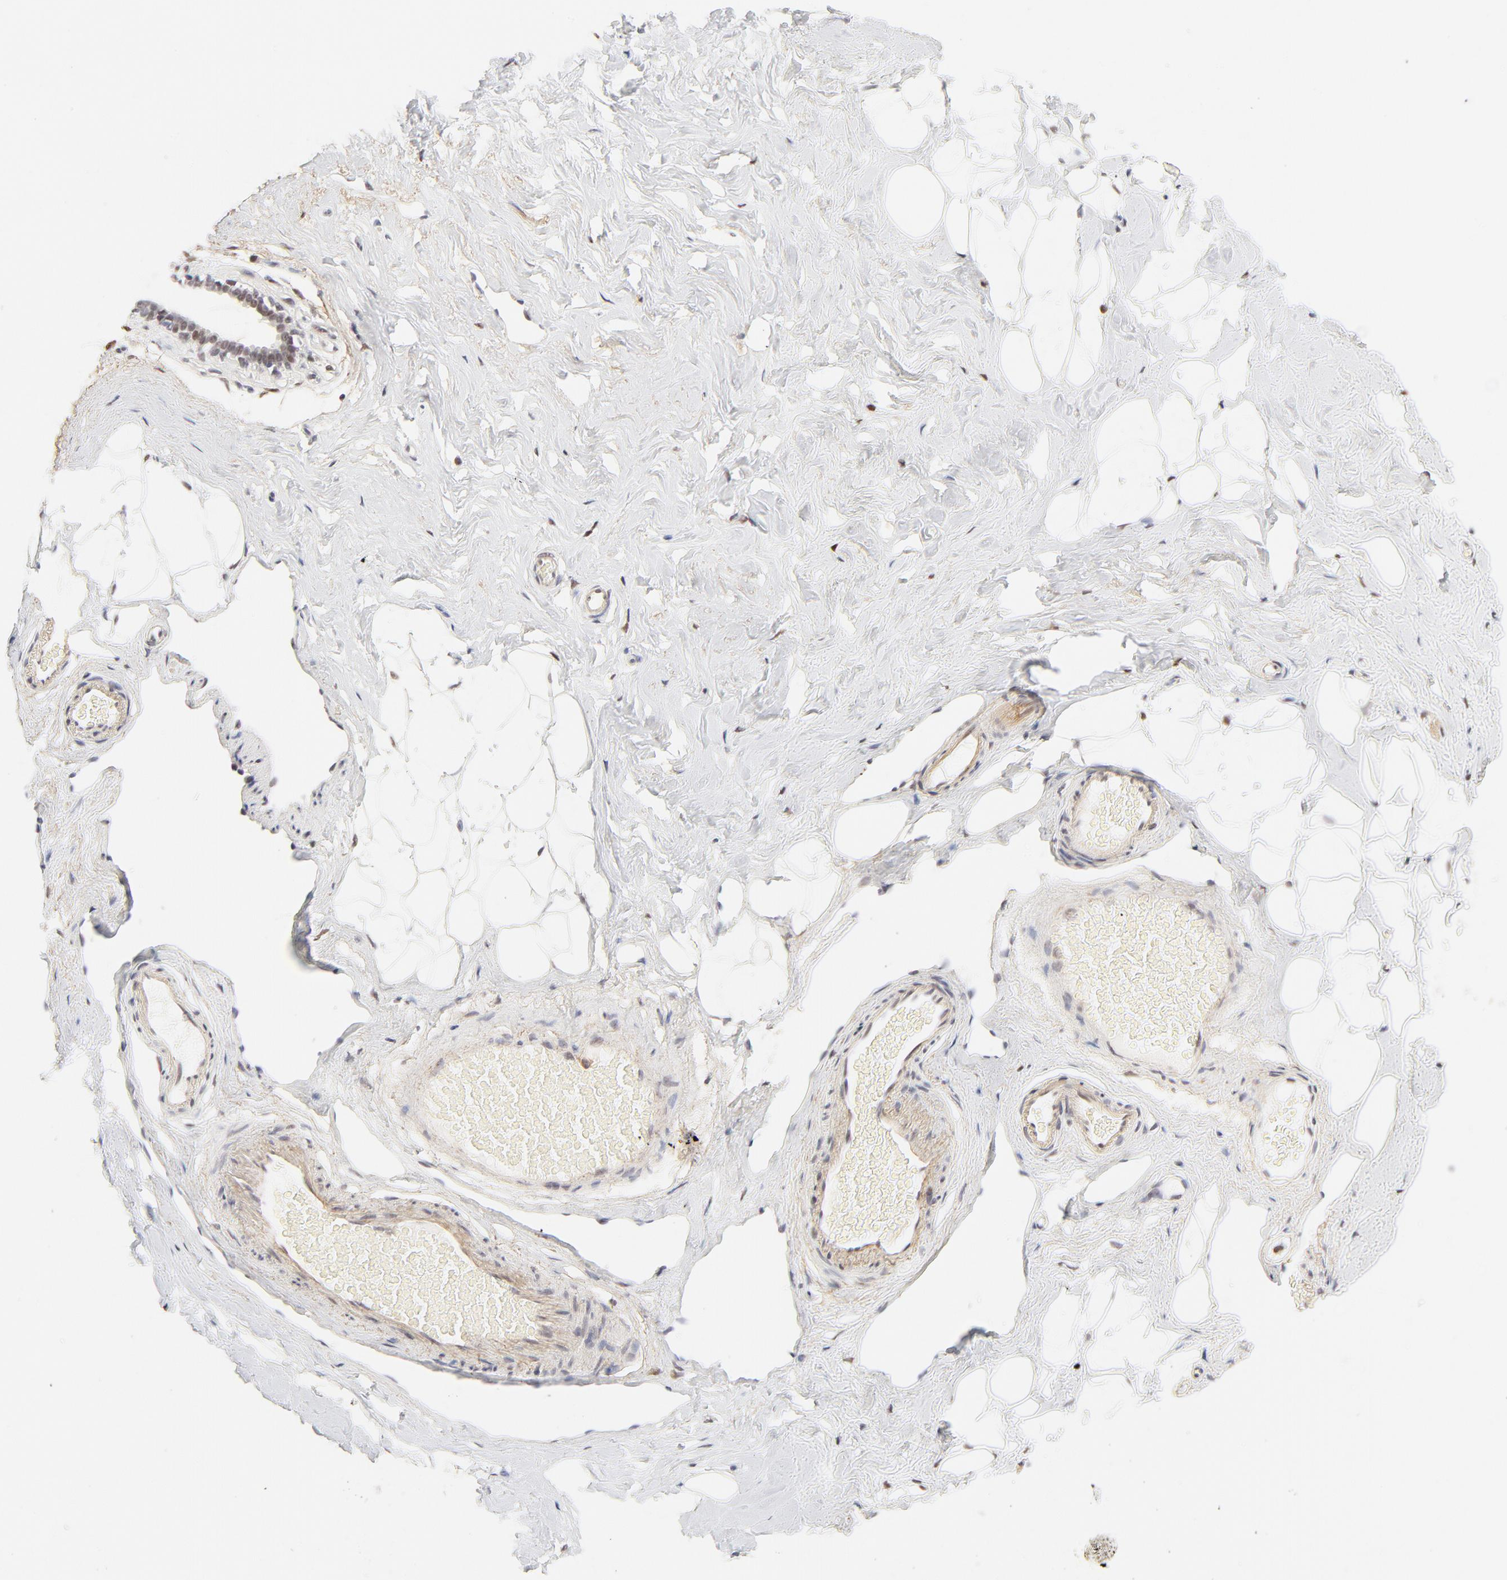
{"staining": {"intensity": "weak", "quantity": ">75%", "location": "nuclear"}, "tissue": "breast", "cell_type": "Adipocytes", "image_type": "normal", "snomed": [{"axis": "morphology", "description": "Normal tissue, NOS"}, {"axis": "topography", "description": "Breast"}, {"axis": "topography", "description": "Soft tissue"}], "caption": "Immunohistochemistry (IHC) photomicrograph of benign breast: human breast stained using immunohistochemistry (IHC) demonstrates low levels of weak protein expression localized specifically in the nuclear of adipocytes, appearing as a nuclear brown color.", "gene": "PBX1", "patient": {"sex": "female", "age": 75}}